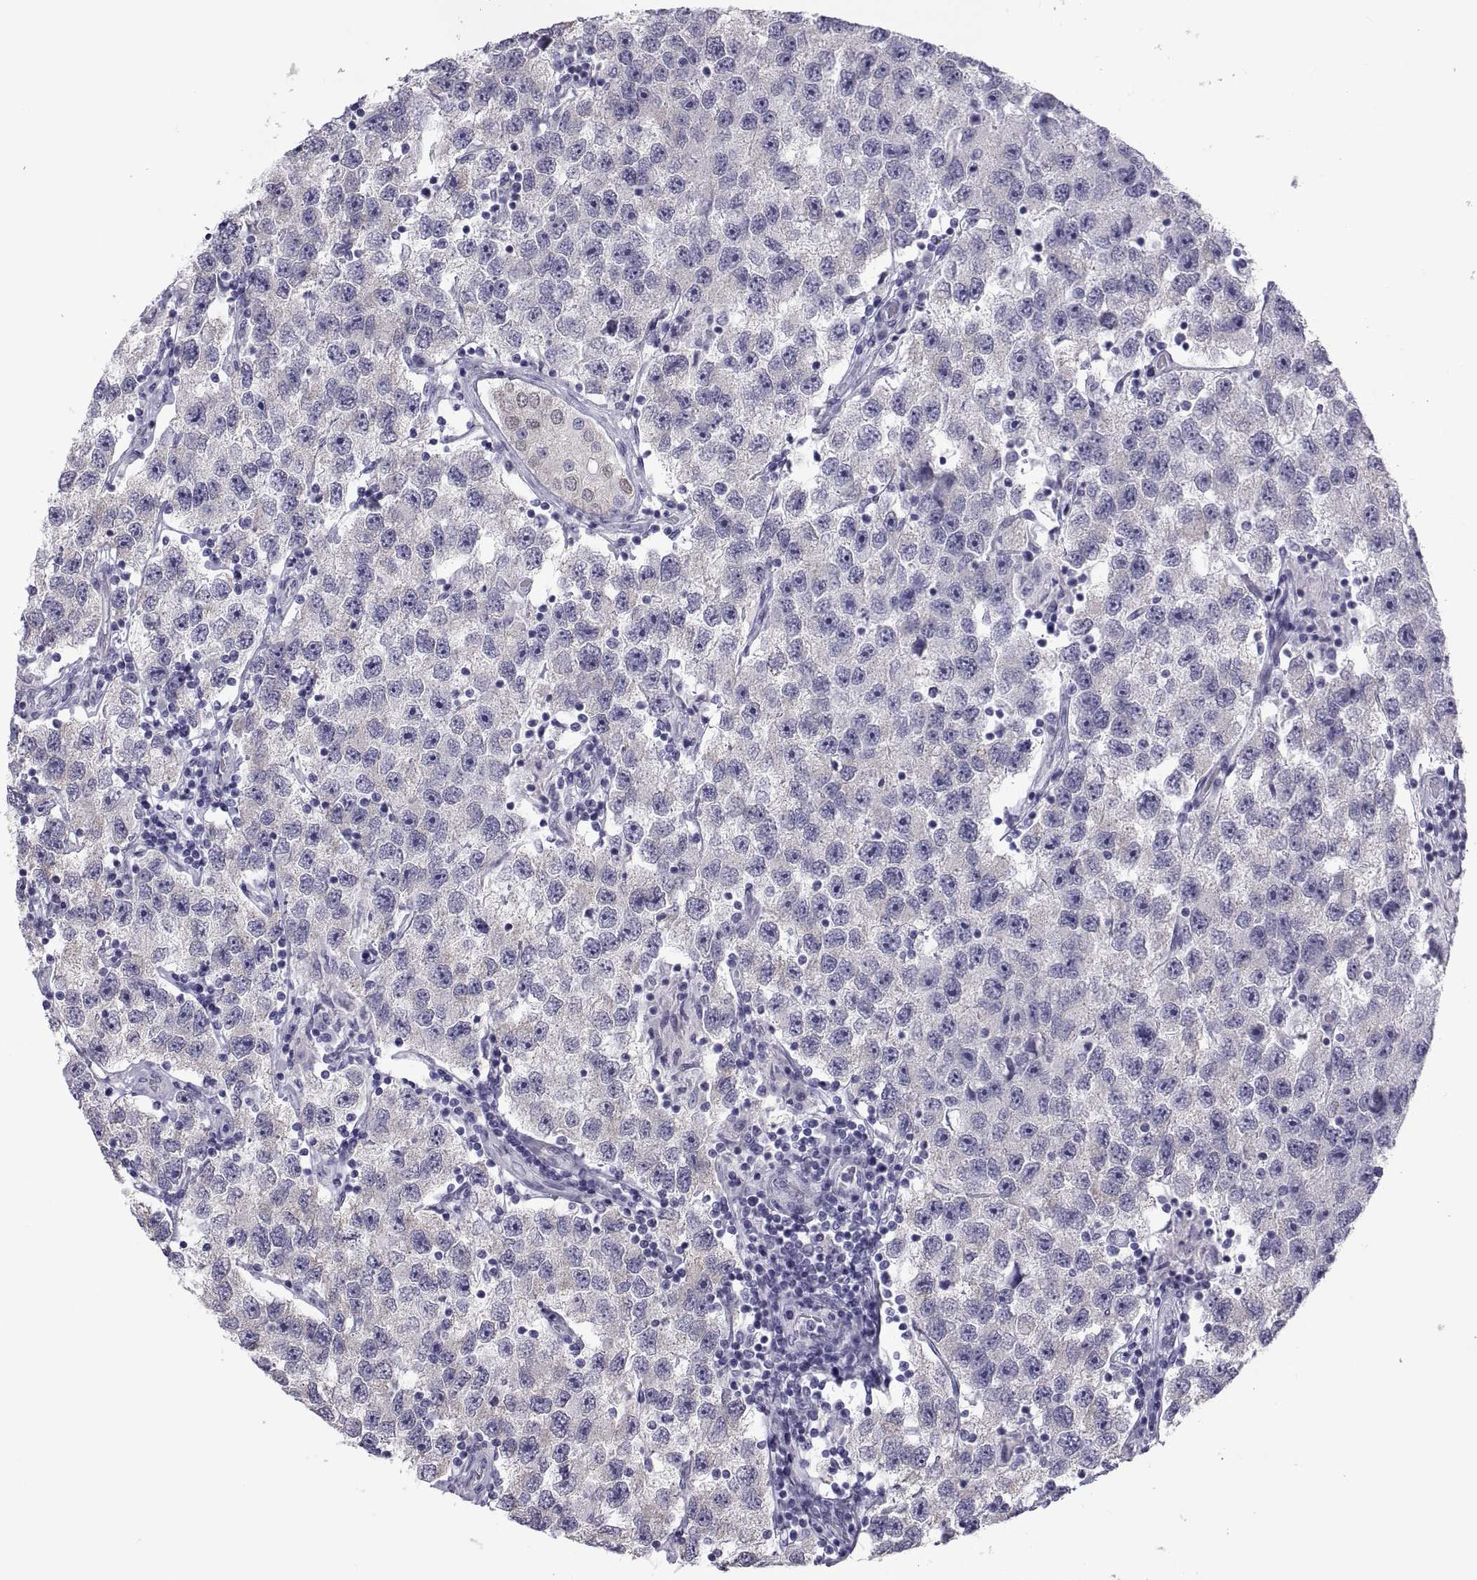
{"staining": {"intensity": "negative", "quantity": "none", "location": "none"}, "tissue": "testis cancer", "cell_type": "Tumor cells", "image_type": "cancer", "snomed": [{"axis": "morphology", "description": "Seminoma, NOS"}, {"axis": "topography", "description": "Testis"}], "caption": "High magnification brightfield microscopy of testis seminoma stained with DAB (3,3'-diaminobenzidine) (brown) and counterstained with hematoxylin (blue): tumor cells show no significant staining. Nuclei are stained in blue.", "gene": "MAGEB1", "patient": {"sex": "male", "age": 26}}